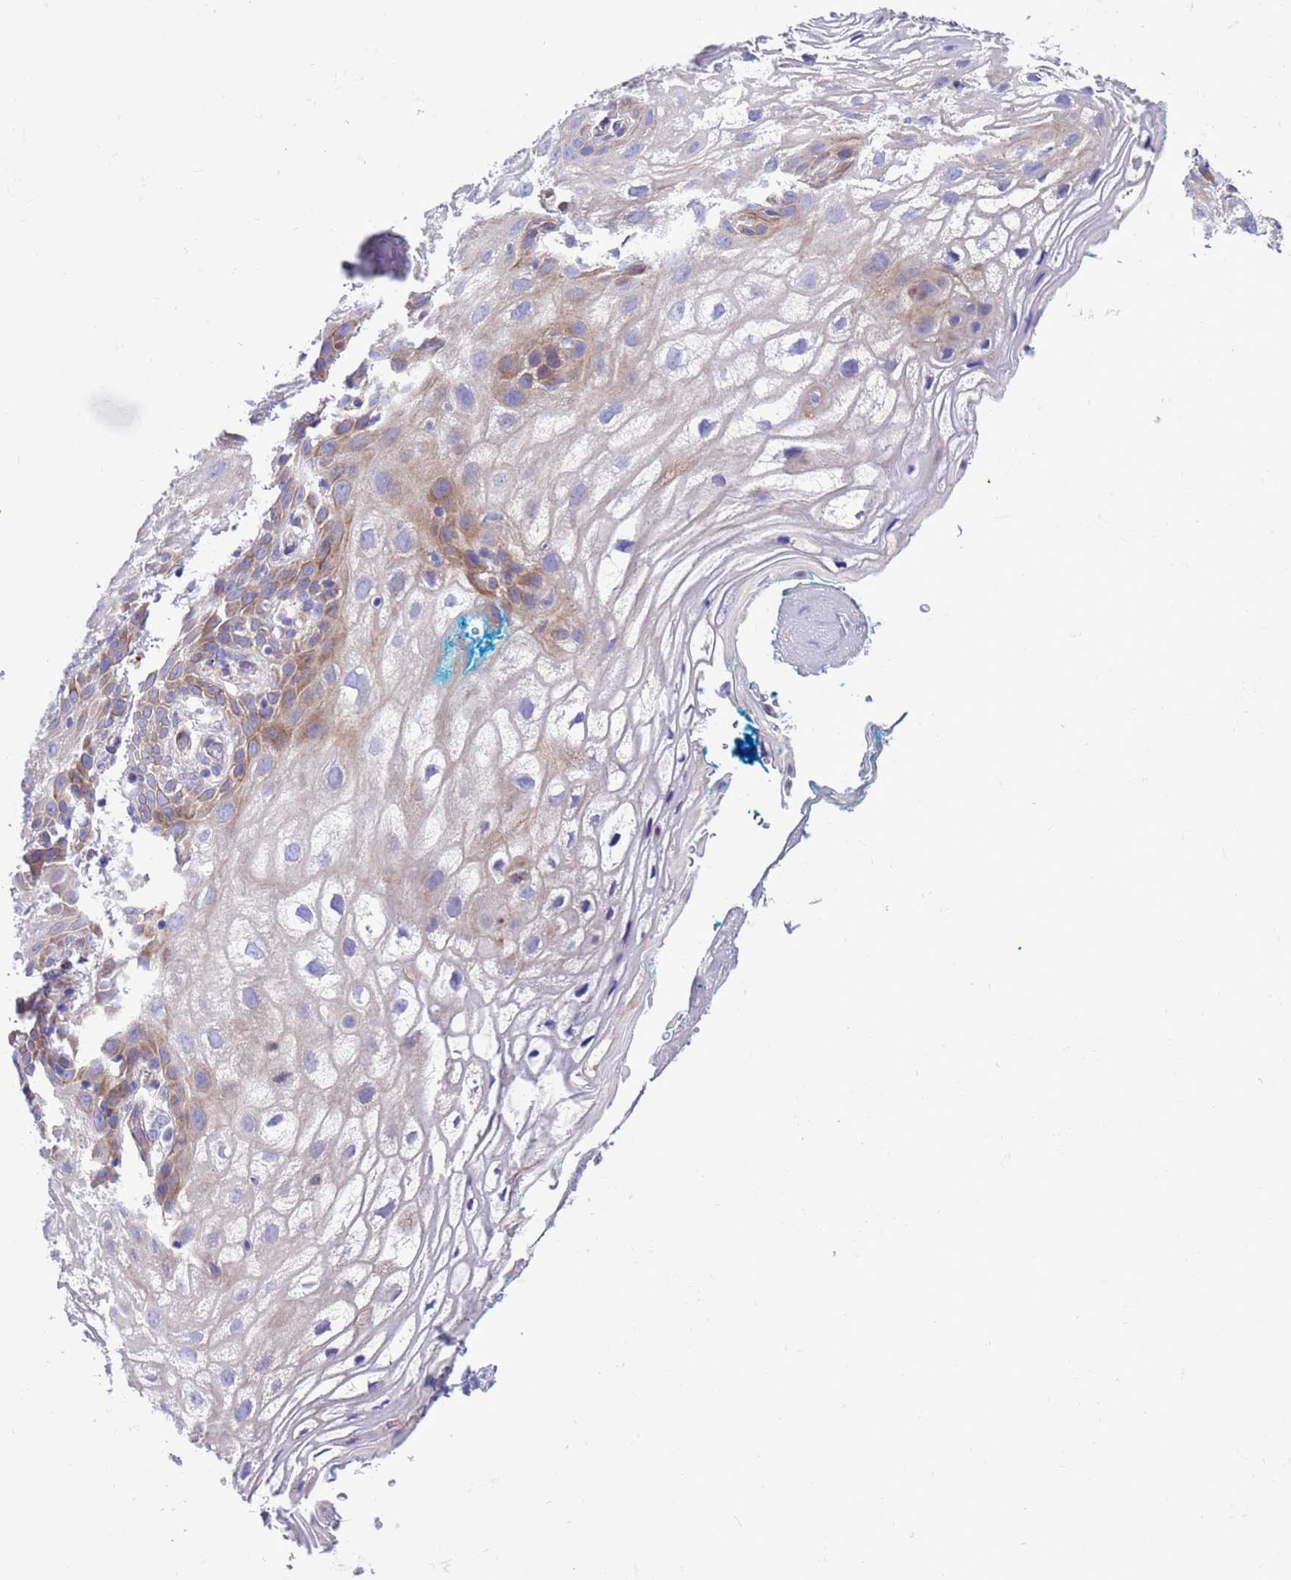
{"staining": {"intensity": "moderate", "quantity": "<25%", "location": "cytoplasmic/membranous"}, "tissue": "vagina", "cell_type": "Squamous epithelial cells", "image_type": "normal", "snomed": [{"axis": "morphology", "description": "Normal tissue, NOS"}, {"axis": "topography", "description": "Vagina"}], "caption": "Moderate cytoplasmic/membranous positivity for a protein is identified in approximately <25% of squamous epithelial cells of unremarkable vagina using immunohistochemistry.", "gene": "KICS2", "patient": {"sex": "female", "age": 68}}